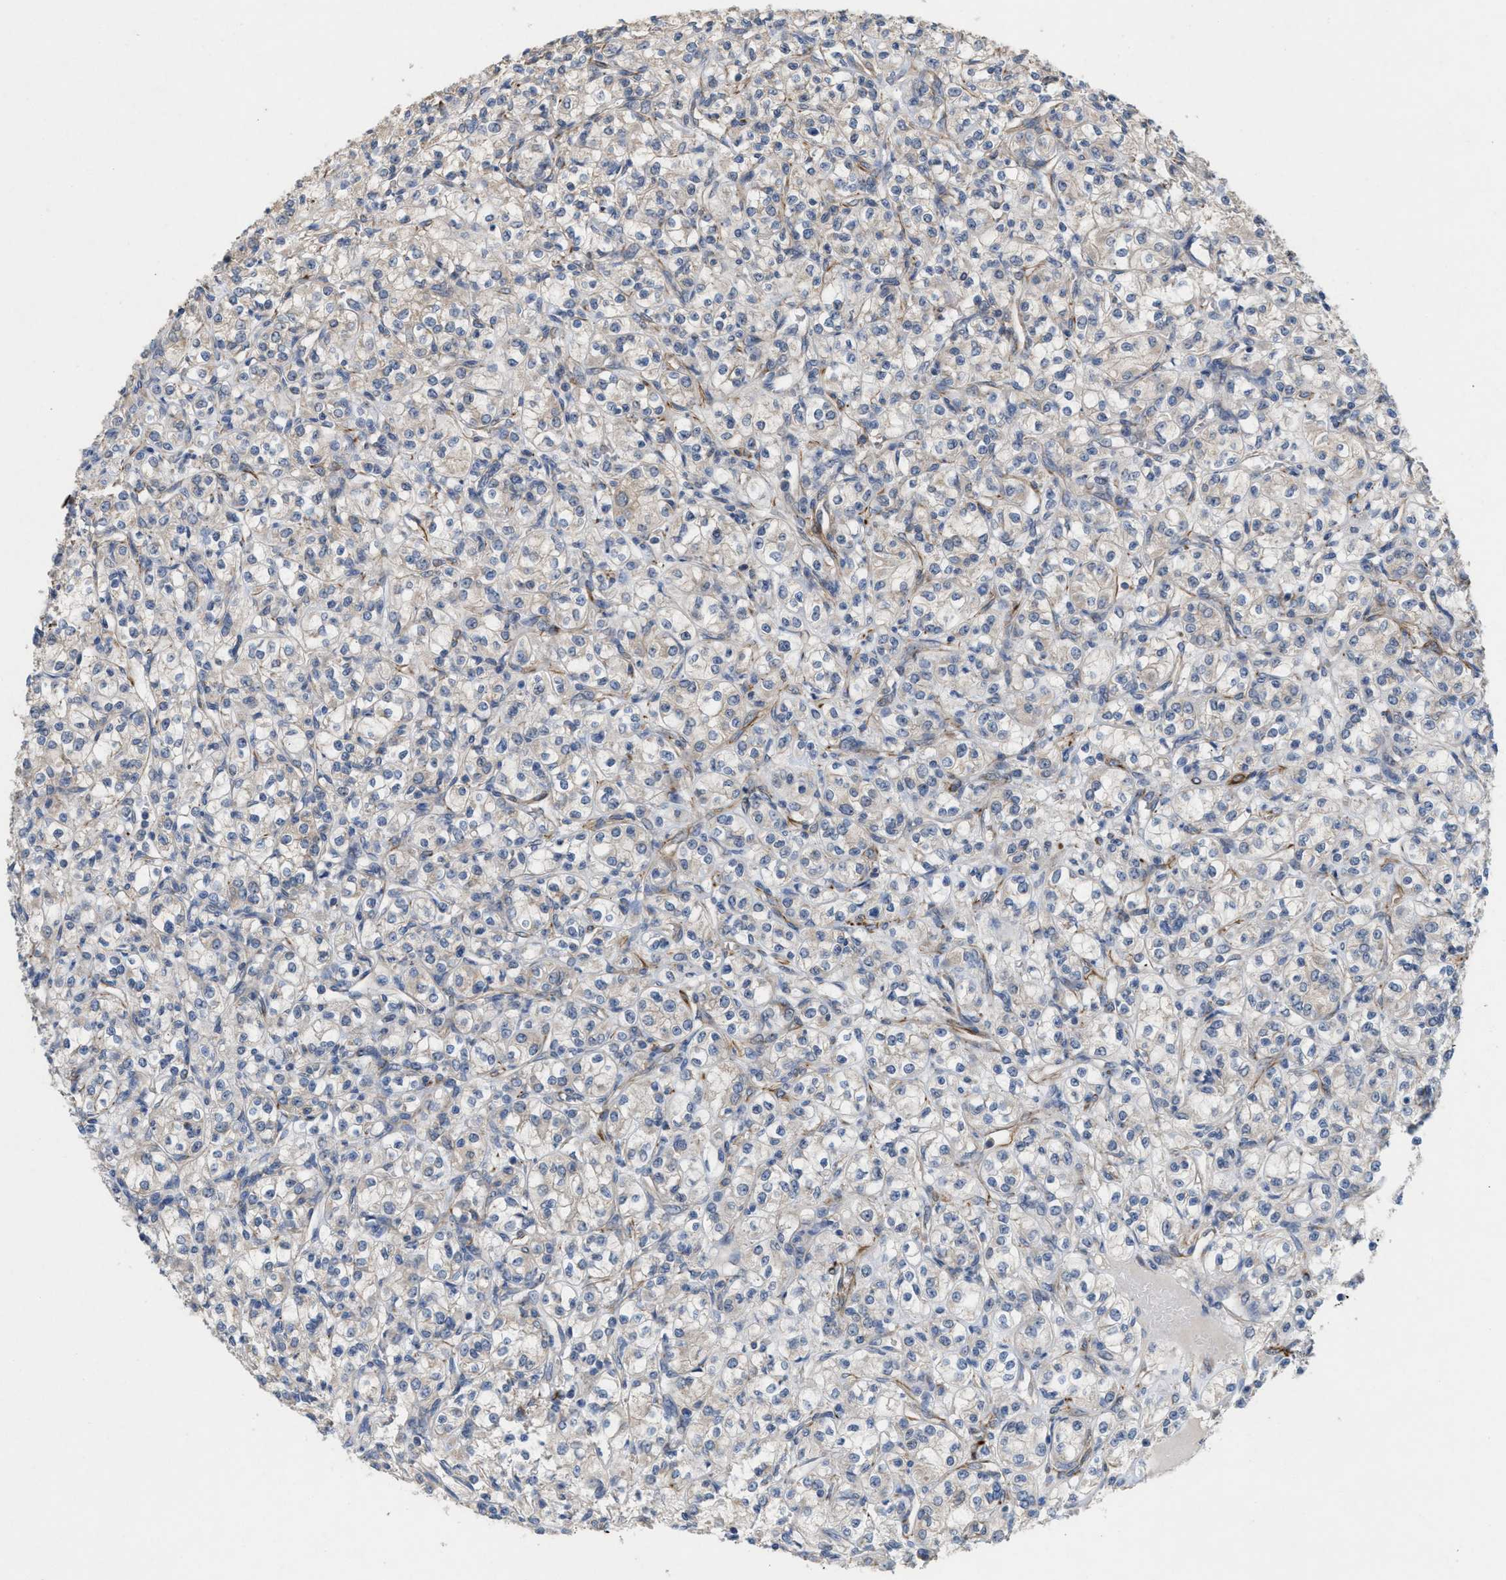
{"staining": {"intensity": "negative", "quantity": "none", "location": "none"}, "tissue": "renal cancer", "cell_type": "Tumor cells", "image_type": "cancer", "snomed": [{"axis": "morphology", "description": "Adenocarcinoma, NOS"}, {"axis": "topography", "description": "Kidney"}], "caption": "The immunohistochemistry (IHC) photomicrograph has no significant staining in tumor cells of renal cancer (adenocarcinoma) tissue.", "gene": "UBAP2", "patient": {"sex": "male", "age": 77}}